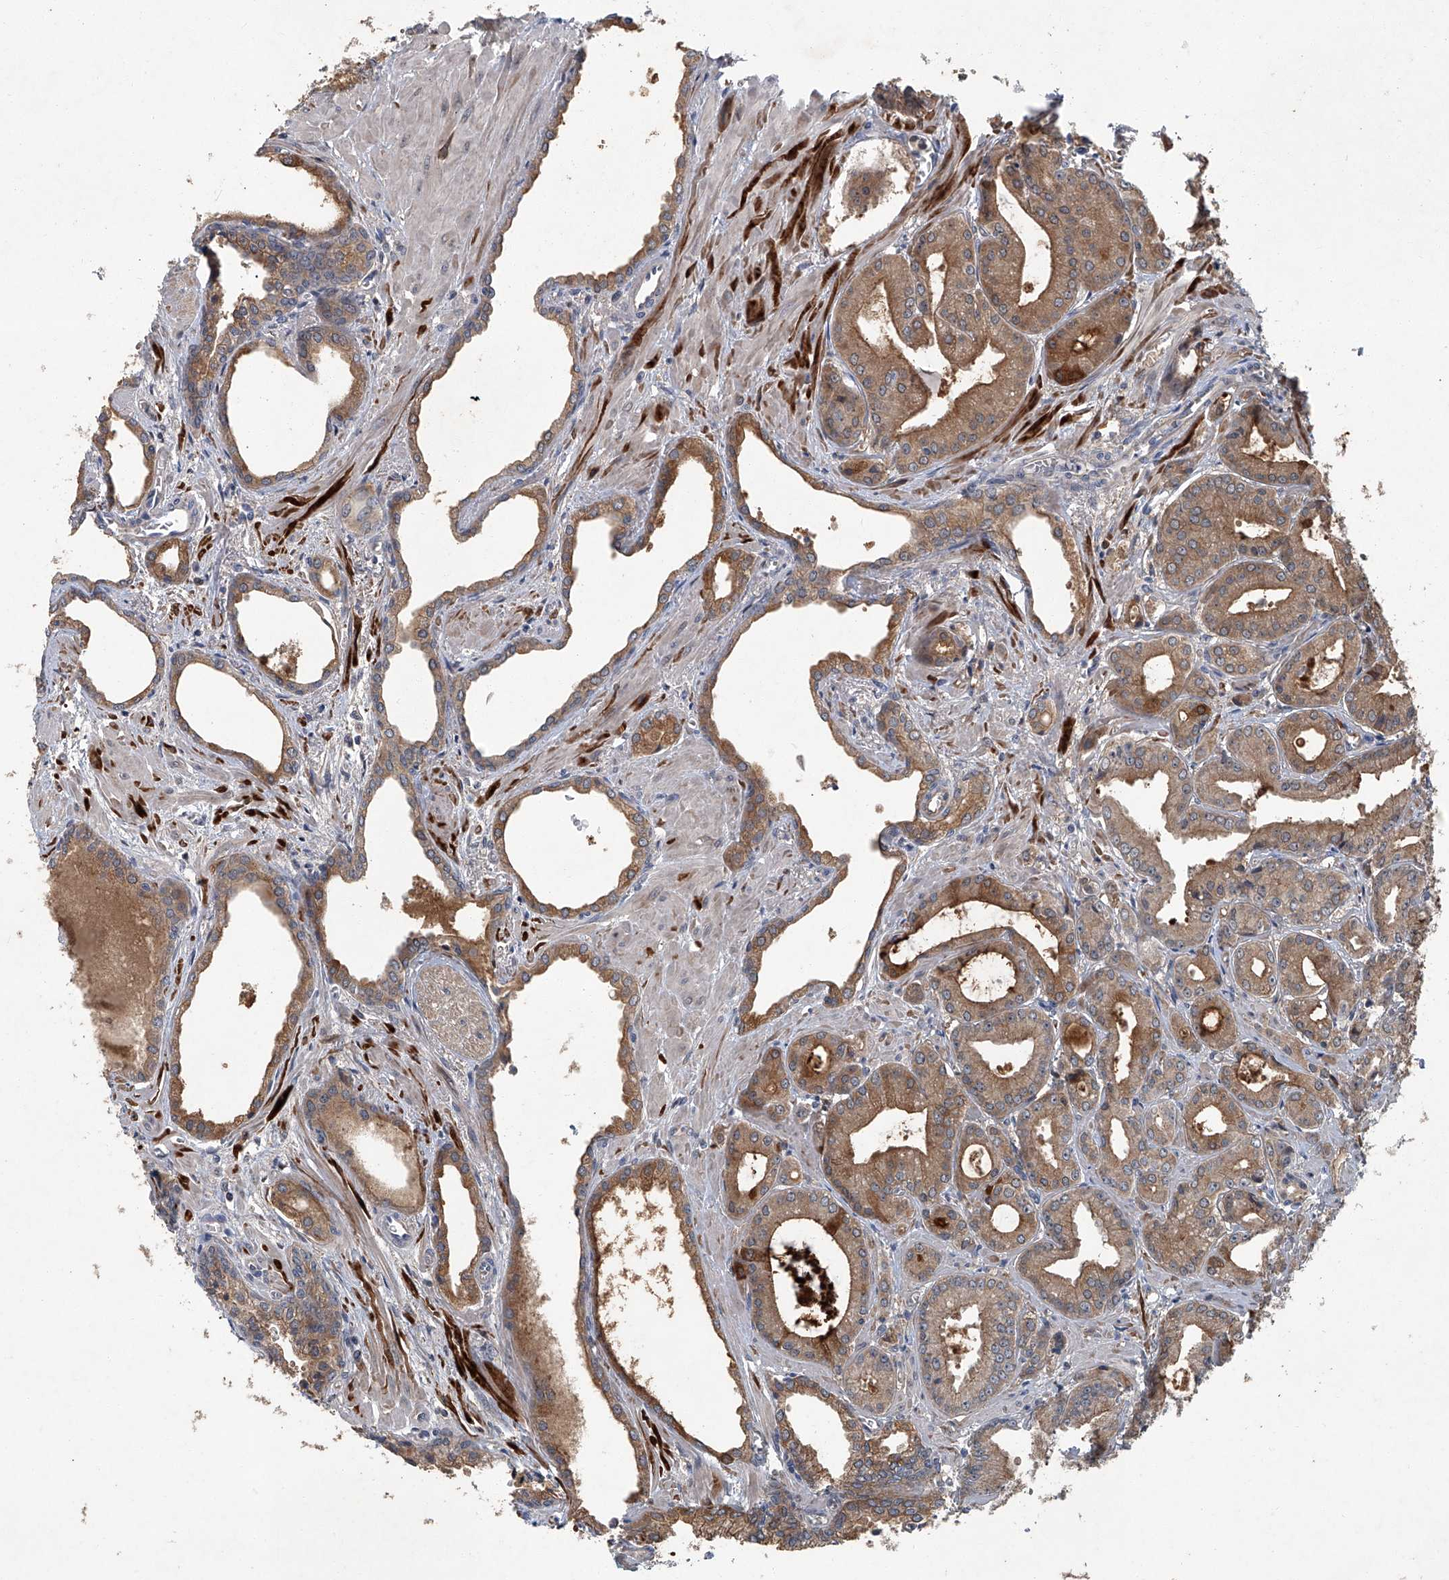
{"staining": {"intensity": "moderate", "quantity": ">75%", "location": "cytoplasmic/membranous"}, "tissue": "prostate cancer", "cell_type": "Tumor cells", "image_type": "cancer", "snomed": [{"axis": "morphology", "description": "Adenocarcinoma, Low grade"}, {"axis": "topography", "description": "Prostate"}], "caption": "The micrograph demonstrates a brown stain indicating the presence of a protein in the cytoplasmic/membranous of tumor cells in low-grade adenocarcinoma (prostate). (Brightfield microscopy of DAB IHC at high magnification).", "gene": "ANKRD34A", "patient": {"sex": "male", "age": 67}}